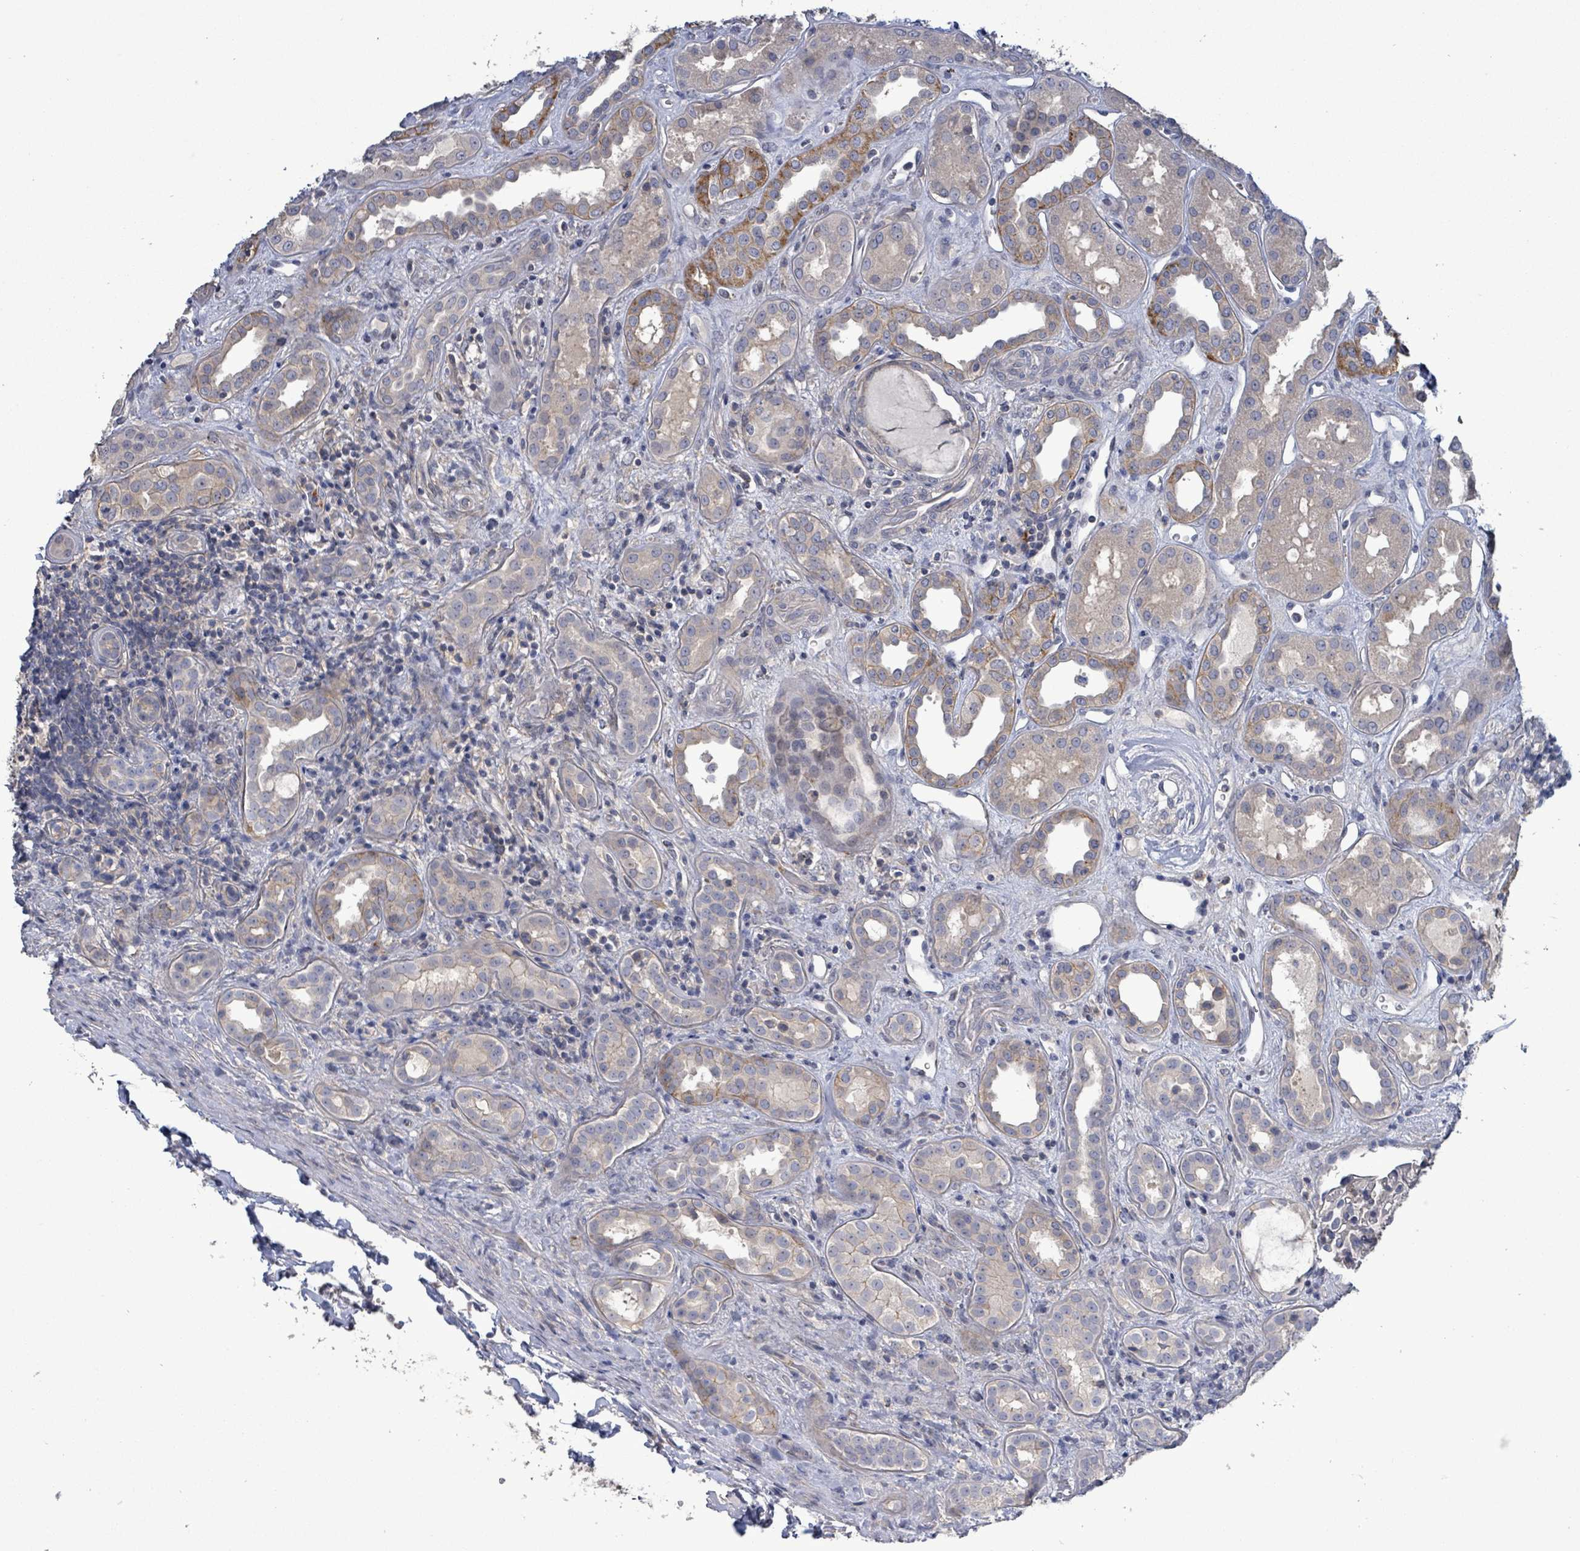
{"staining": {"intensity": "weak", "quantity": "<25%", "location": "cytoplasmic/membranous"}, "tissue": "kidney", "cell_type": "Cells in glomeruli", "image_type": "normal", "snomed": [{"axis": "morphology", "description": "Normal tissue, NOS"}, {"axis": "topography", "description": "Kidney"}], "caption": "Immunohistochemistry (IHC) image of normal human kidney stained for a protein (brown), which demonstrates no positivity in cells in glomeruli.", "gene": "HRAS", "patient": {"sex": "male", "age": 59}}